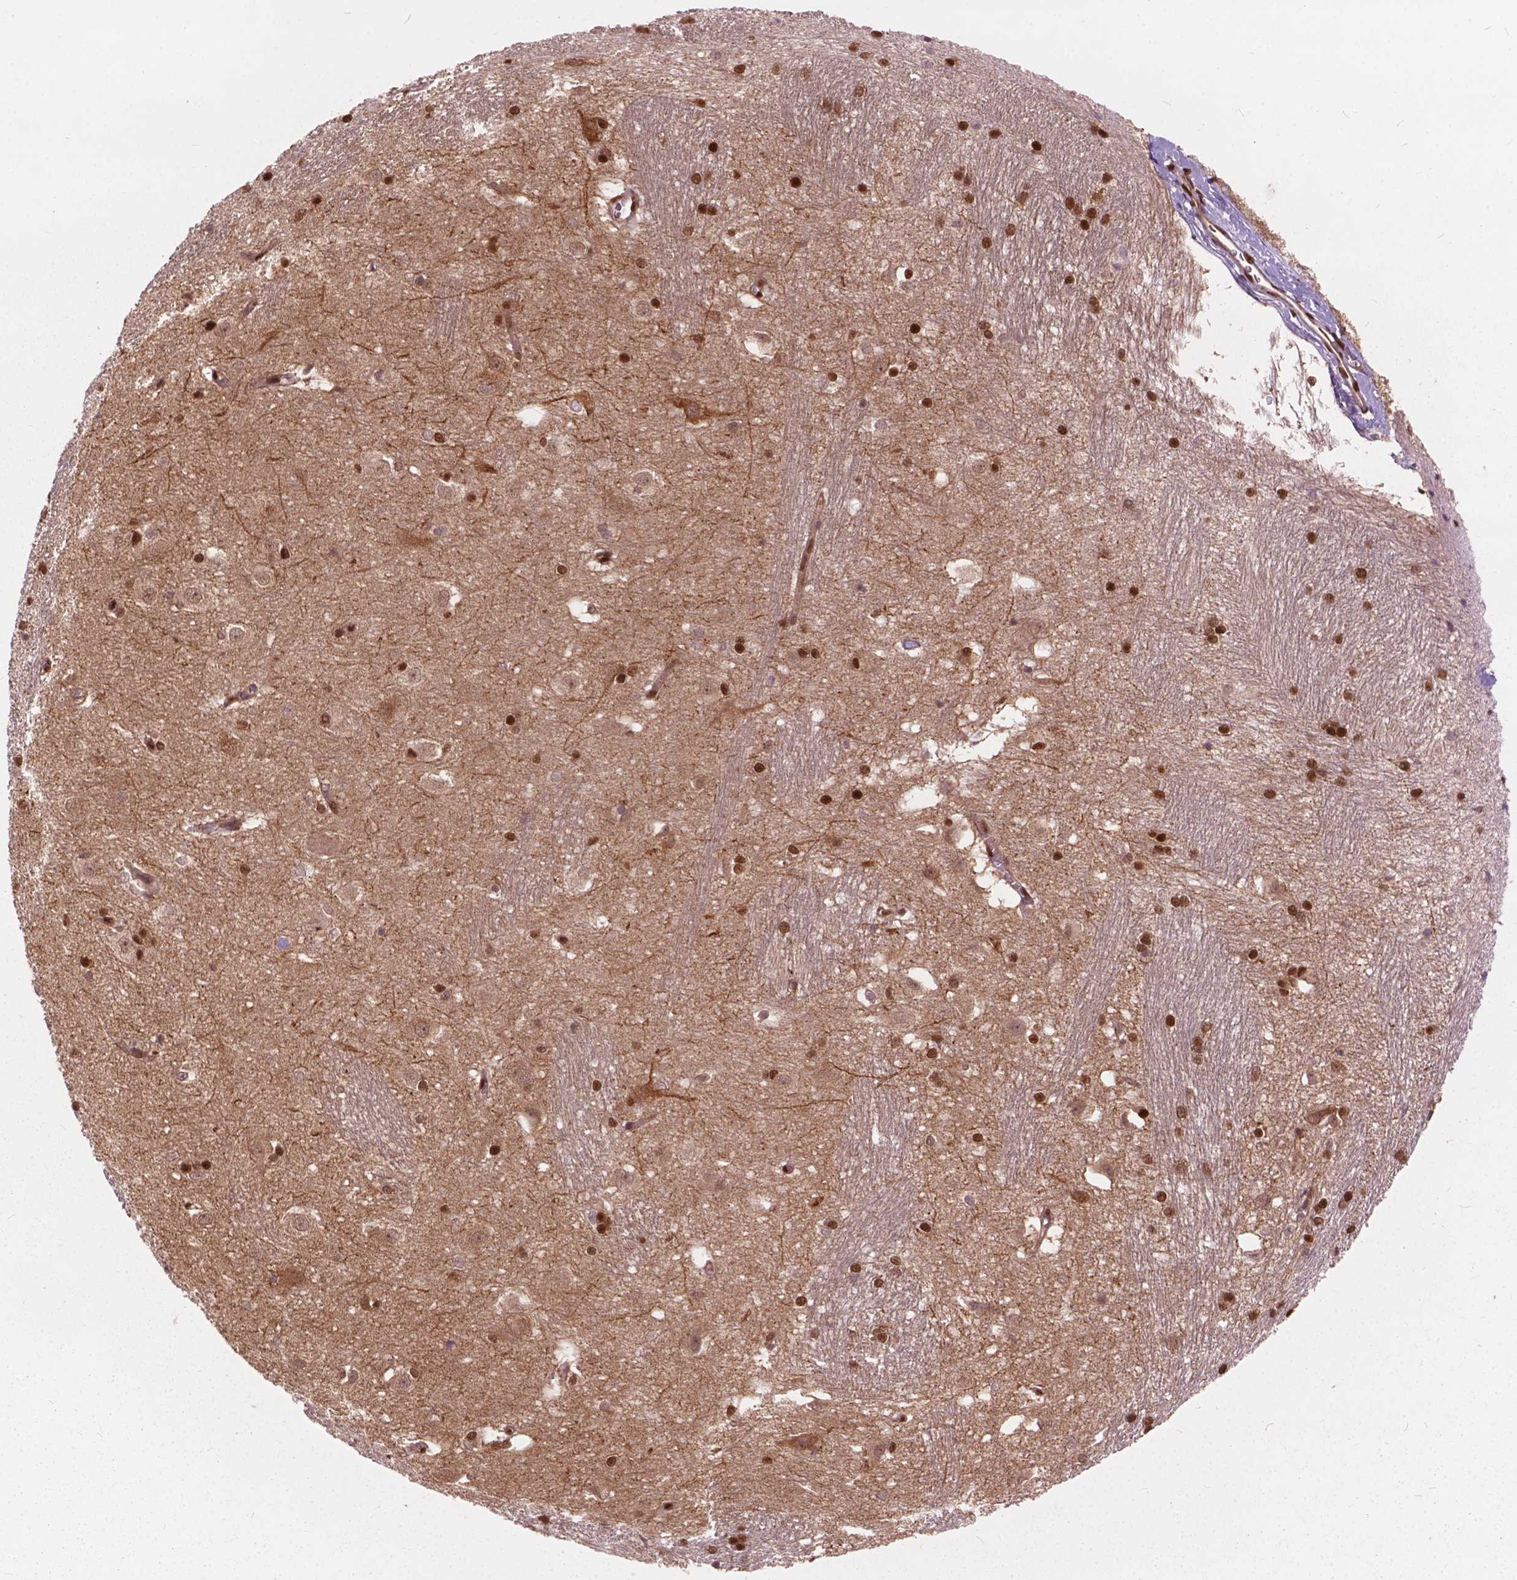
{"staining": {"intensity": "strong", "quantity": ">75%", "location": "nuclear"}, "tissue": "hippocampus", "cell_type": "Glial cells", "image_type": "normal", "snomed": [{"axis": "morphology", "description": "Normal tissue, NOS"}, {"axis": "topography", "description": "Cerebral cortex"}, {"axis": "topography", "description": "Hippocampus"}], "caption": "Immunohistochemical staining of unremarkable hippocampus shows >75% levels of strong nuclear protein staining in approximately >75% of glial cells.", "gene": "ANP32A", "patient": {"sex": "female", "age": 19}}